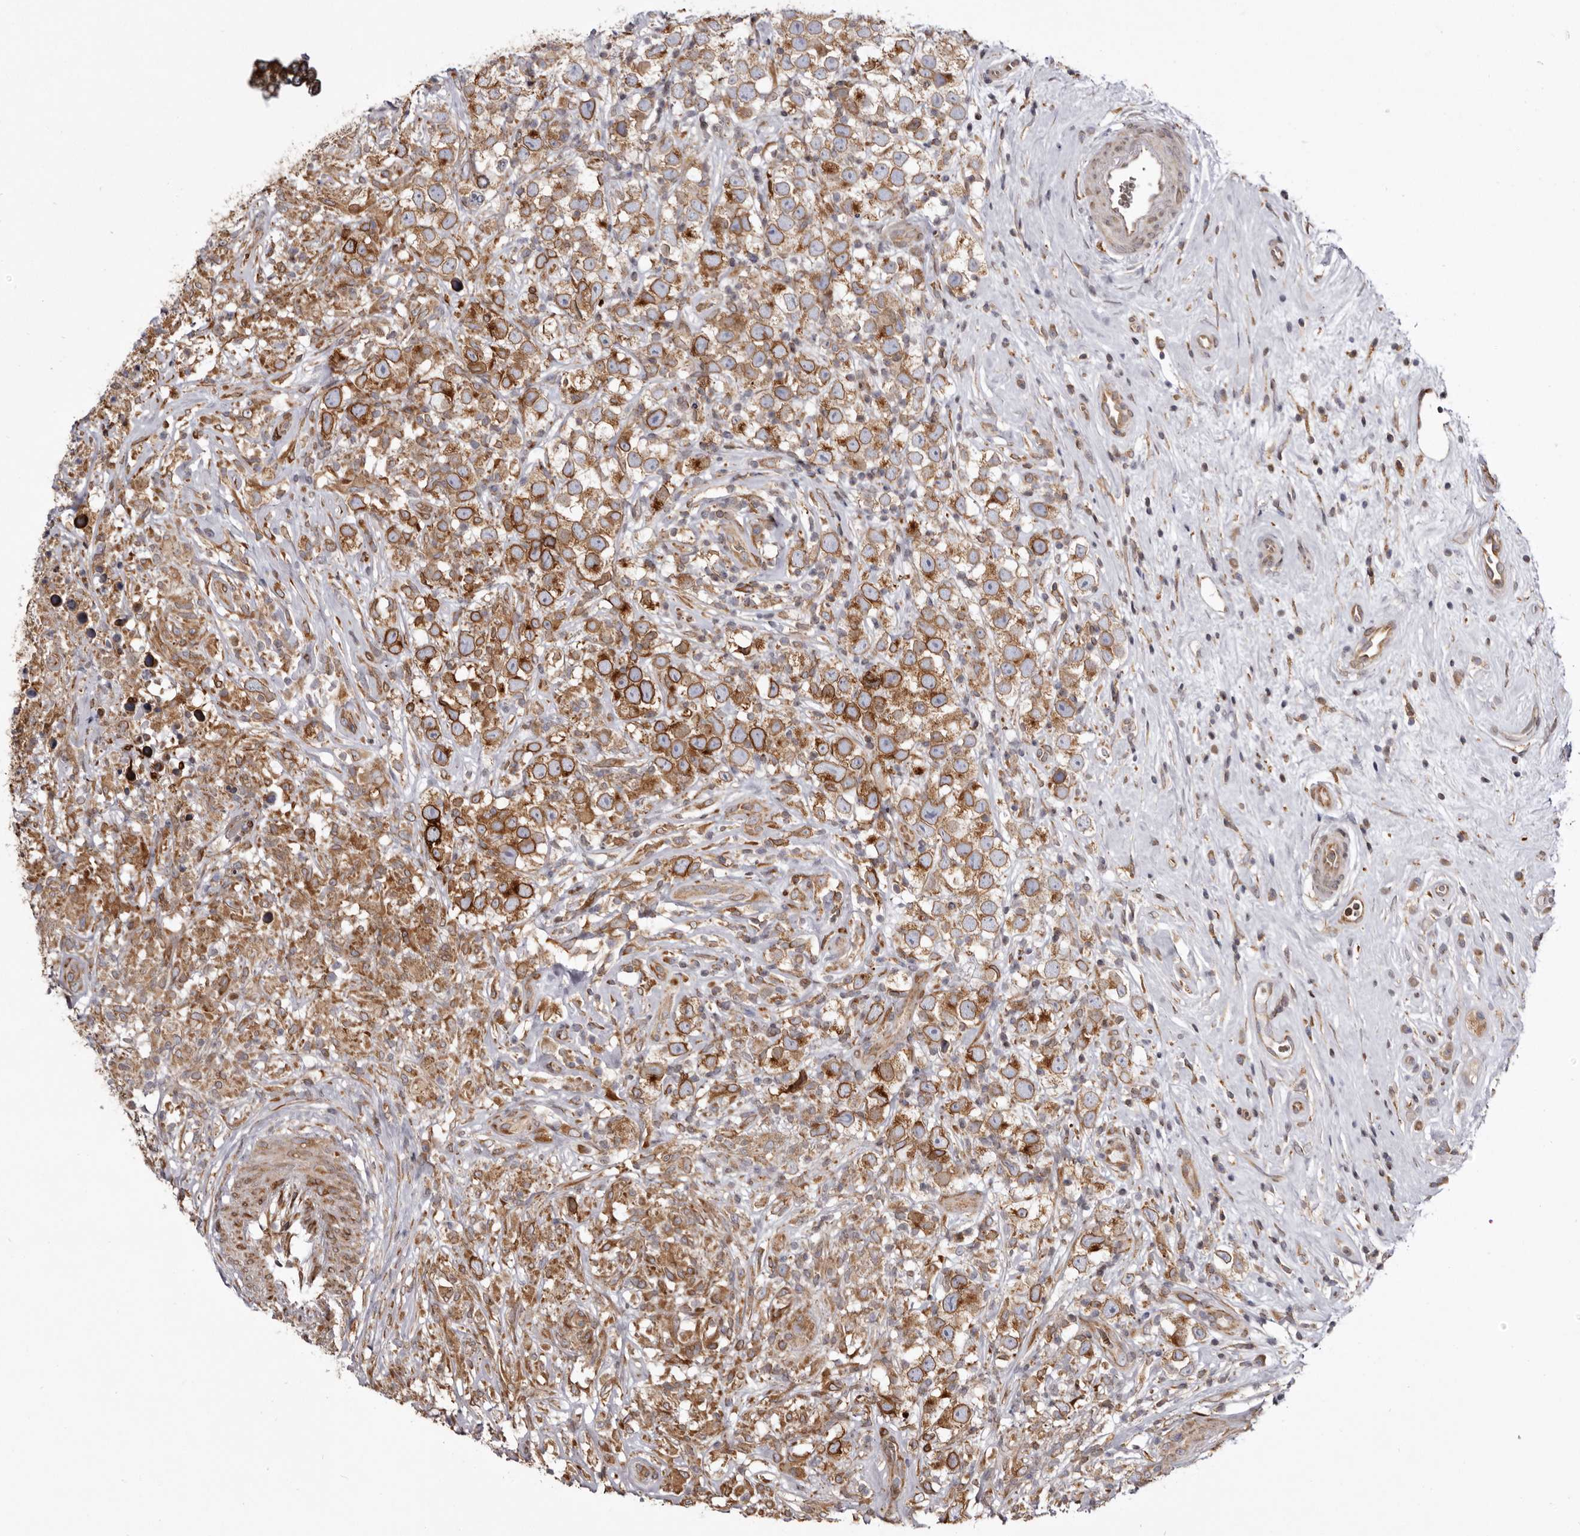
{"staining": {"intensity": "moderate", "quantity": ">75%", "location": "cytoplasmic/membranous"}, "tissue": "testis cancer", "cell_type": "Tumor cells", "image_type": "cancer", "snomed": [{"axis": "morphology", "description": "Seminoma, NOS"}, {"axis": "topography", "description": "Testis"}], "caption": "Testis cancer was stained to show a protein in brown. There is medium levels of moderate cytoplasmic/membranous positivity in about >75% of tumor cells. The staining was performed using DAB, with brown indicating positive protein expression. Nuclei are stained blue with hematoxylin.", "gene": "C4orf3", "patient": {"sex": "male", "age": 49}}